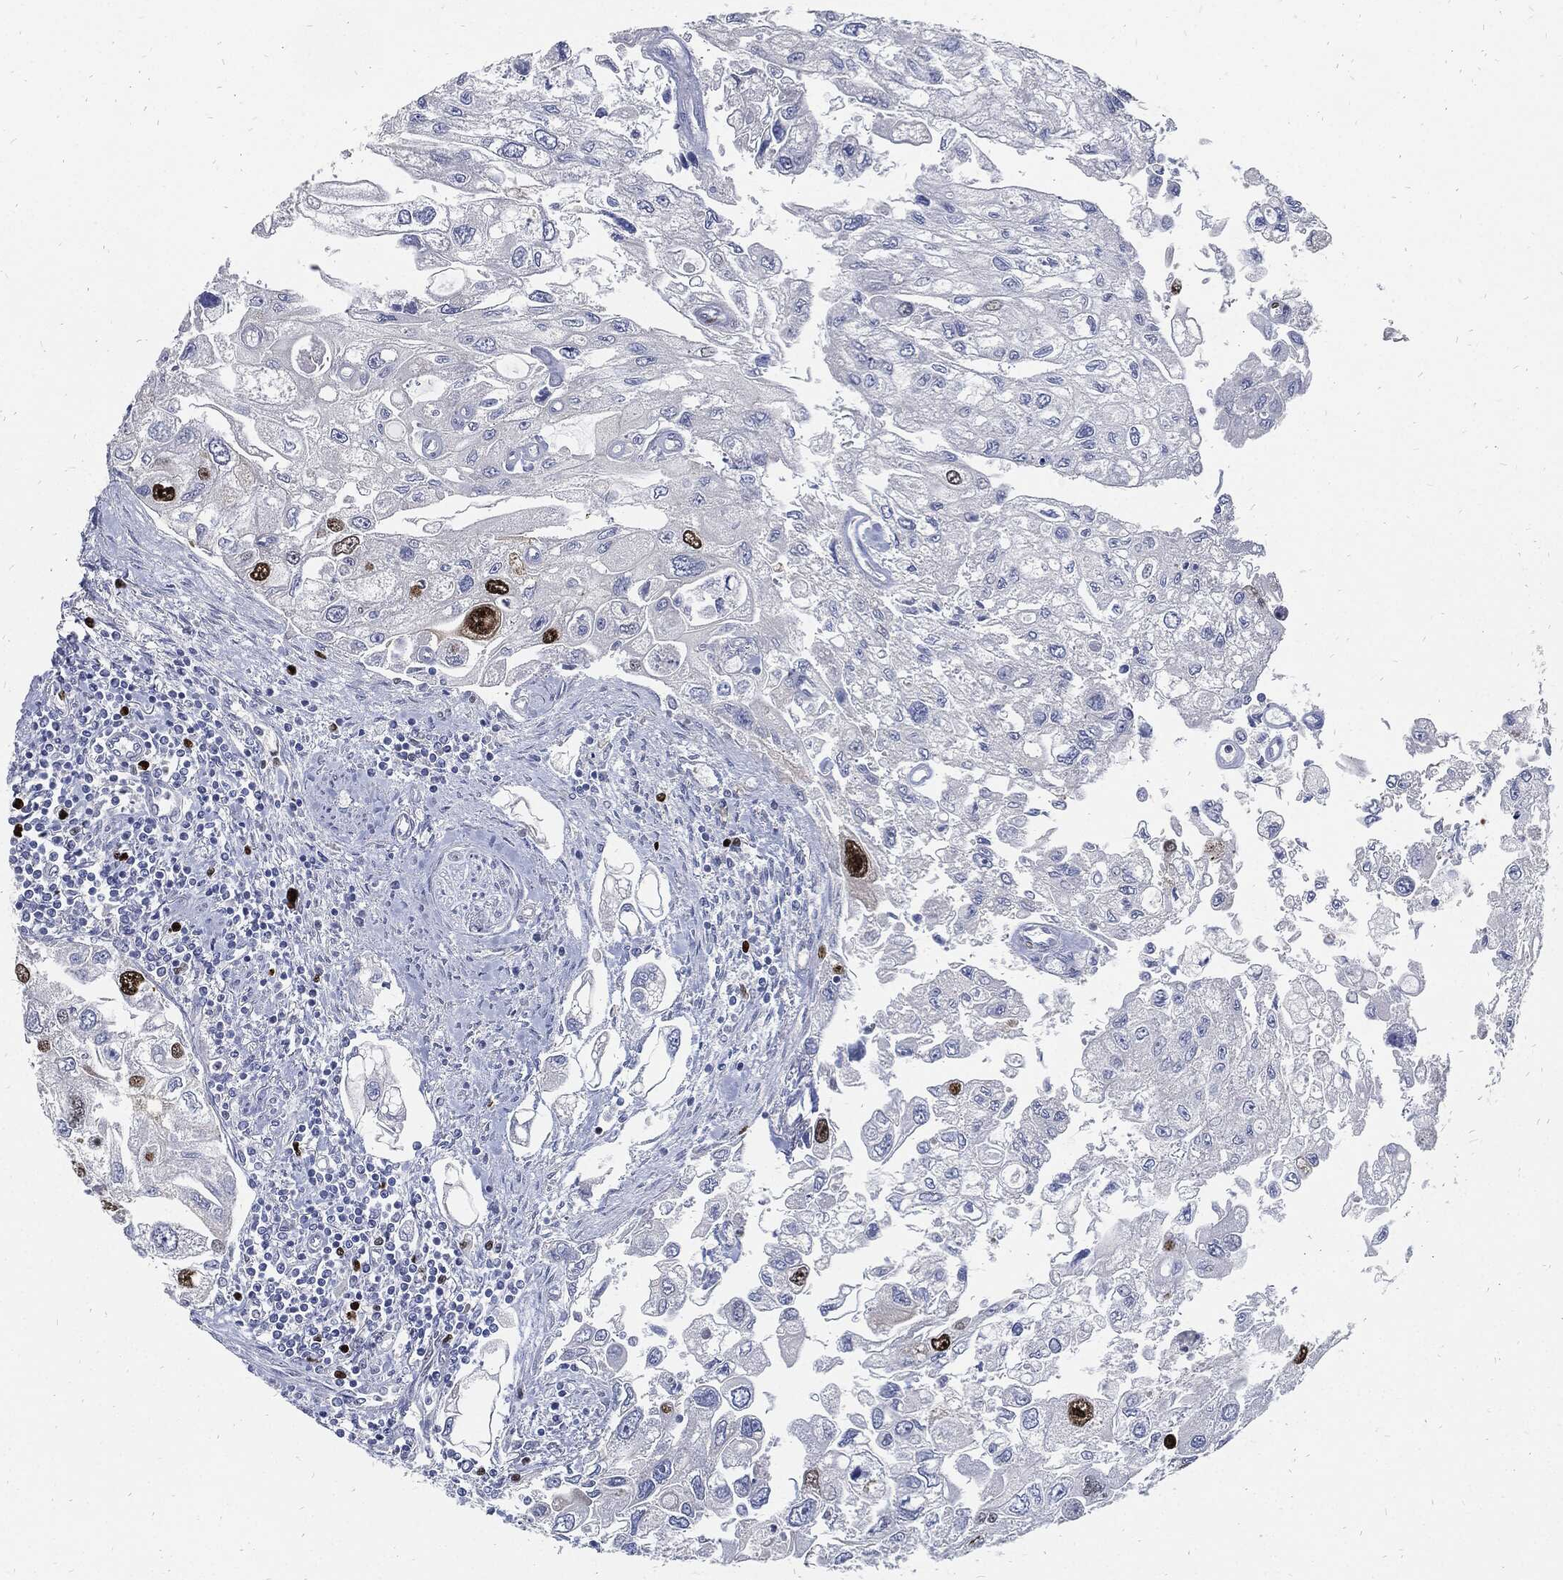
{"staining": {"intensity": "strong", "quantity": "<25%", "location": "nuclear"}, "tissue": "urothelial cancer", "cell_type": "Tumor cells", "image_type": "cancer", "snomed": [{"axis": "morphology", "description": "Urothelial carcinoma, High grade"}, {"axis": "topography", "description": "Urinary bladder"}], "caption": "Urothelial cancer stained for a protein exhibits strong nuclear positivity in tumor cells.", "gene": "MKI67", "patient": {"sex": "male", "age": 59}}